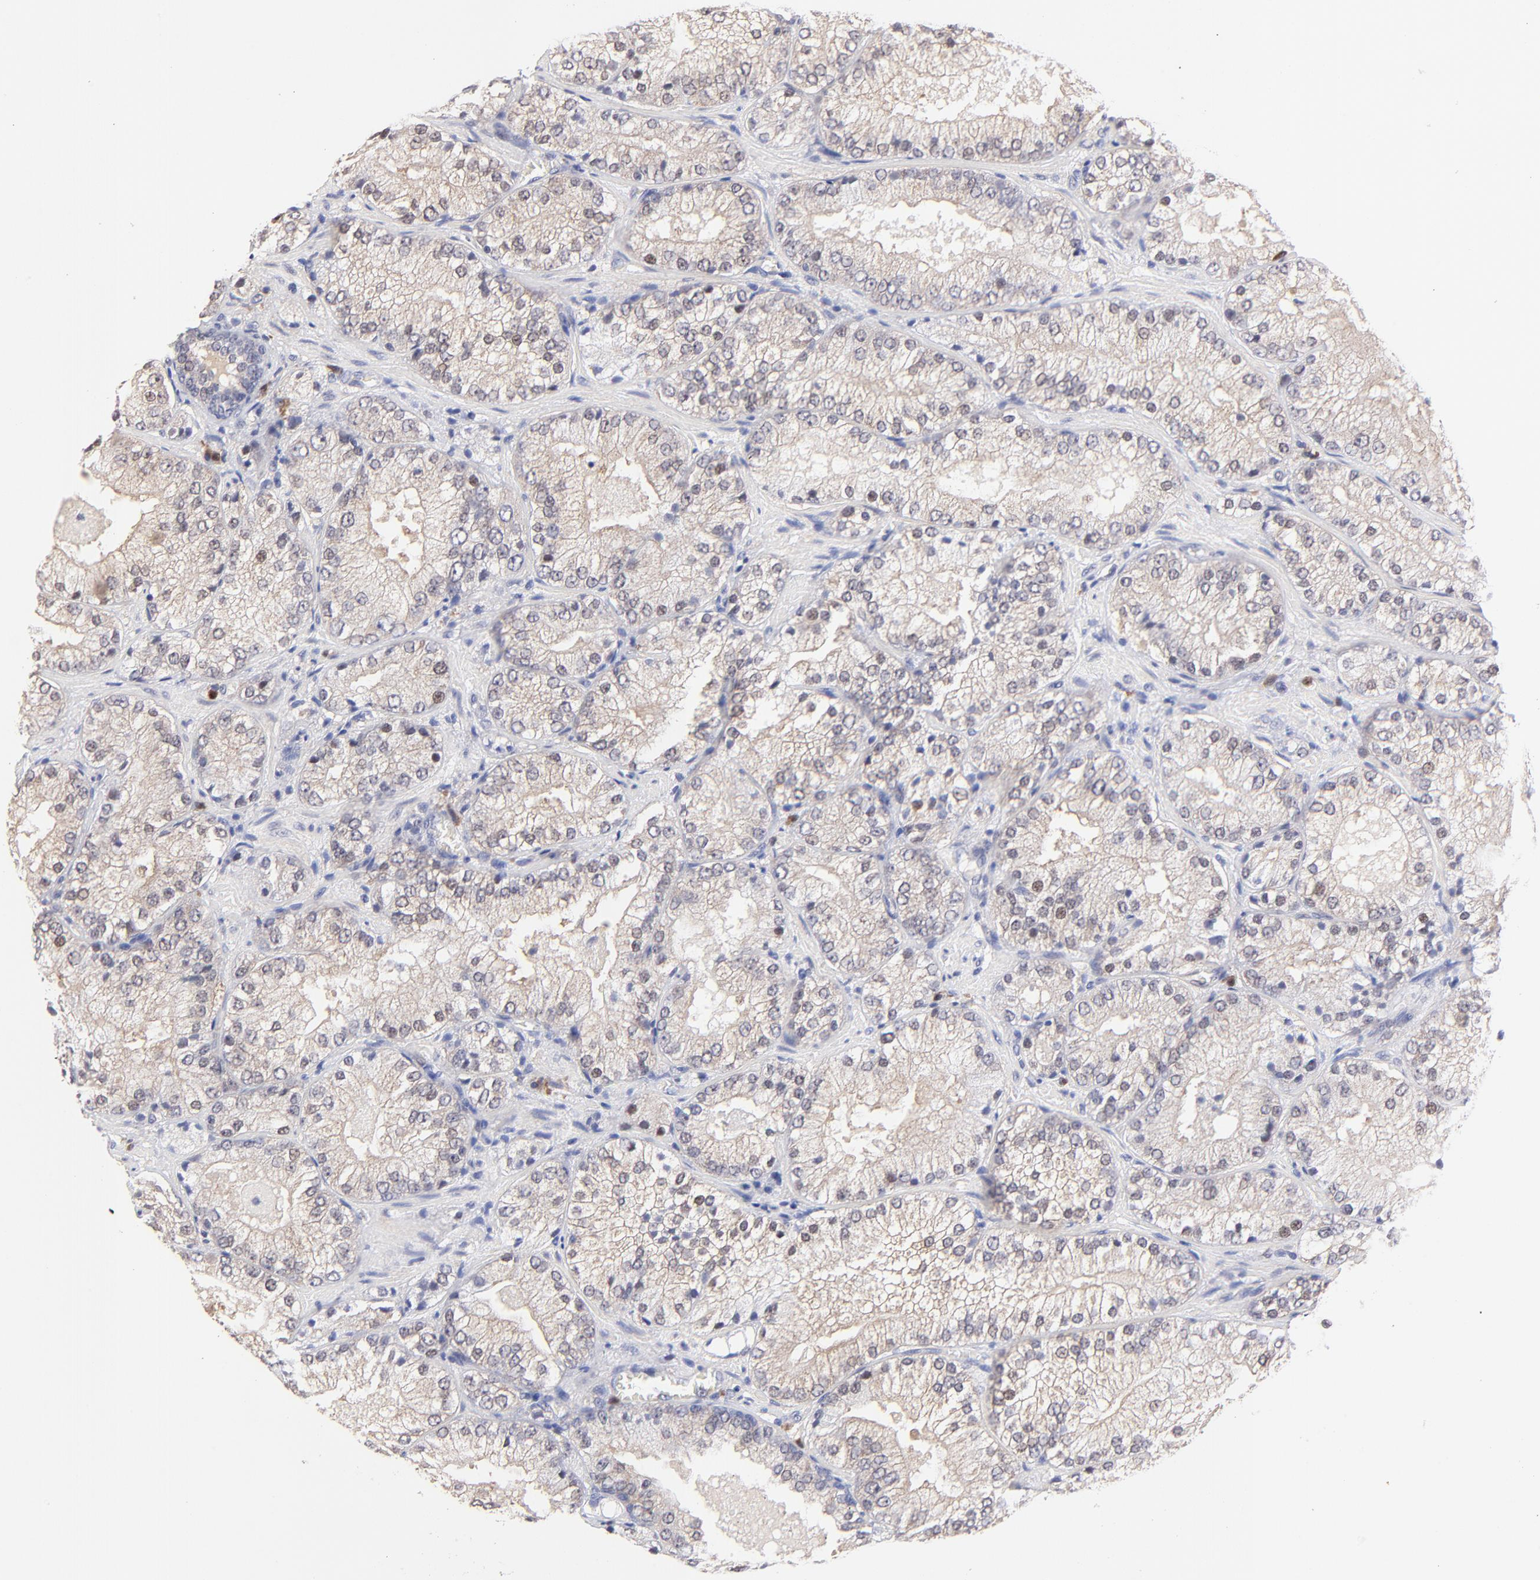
{"staining": {"intensity": "weak", "quantity": "<25%", "location": "nuclear"}, "tissue": "prostate cancer", "cell_type": "Tumor cells", "image_type": "cancer", "snomed": [{"axis": "morphology", "description": "Adenocarcinoma, Low grade"}, {"axis": "topography", "description": "Prostate"}], "caption": "IHC of human prostate cancer (low-grade adenocarcinoma) displays no staining in tumor cells.", "gene": "ZNF155", "patient": {"sex": "male", "age": 60}}